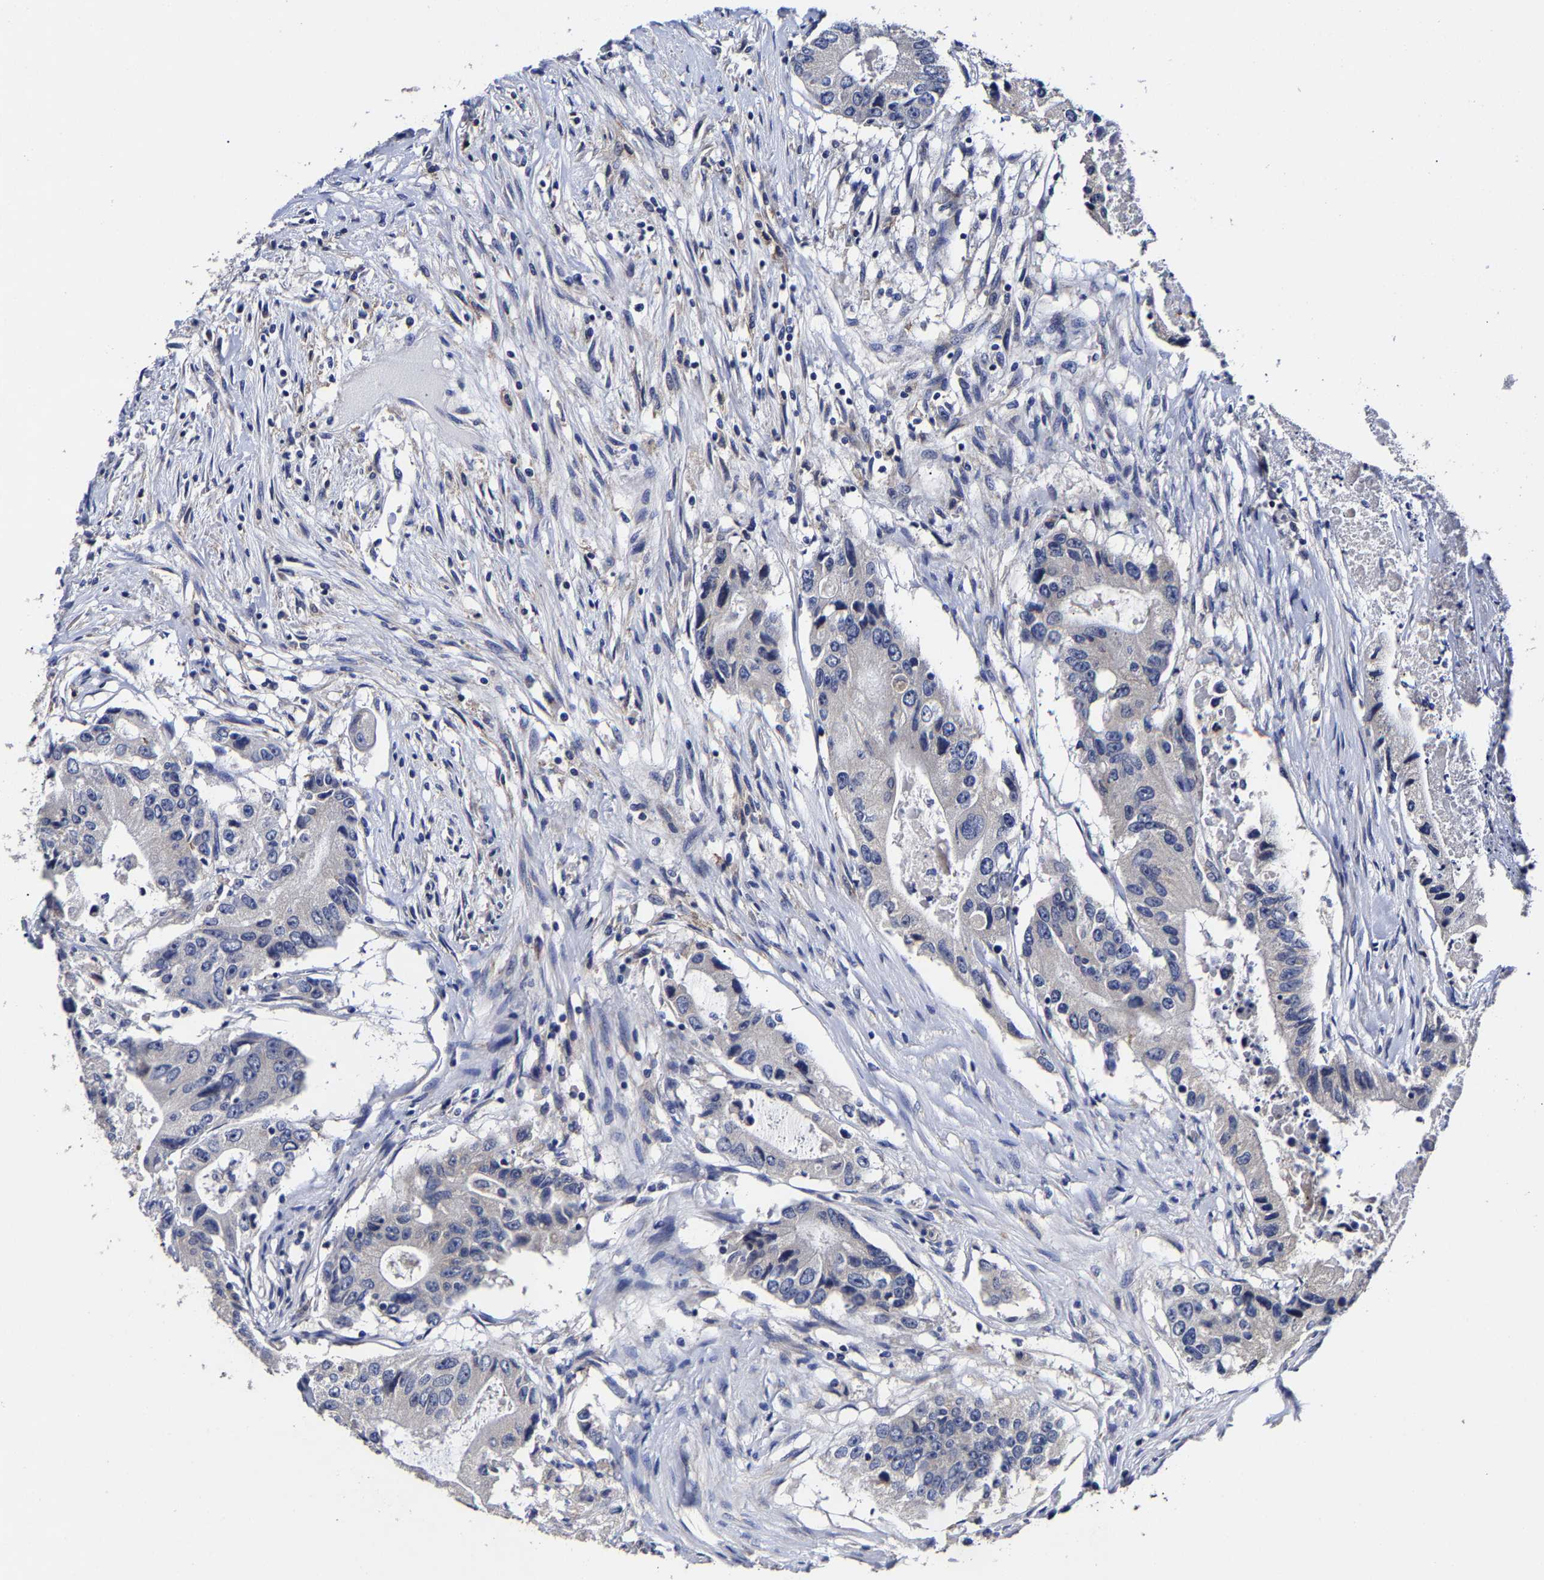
{"staining": {"intensity": "negative", "quantity": "none", "location": "none"}, "tissue": "colorectal cancer", "cell_type": "Tumor cells", "image_type": "cancer", "snomed": [{"axis": "morphology", "description": "Adenocarcinoma, NOS"}, {"axis": "topography", "description": "Colon"}], "caption": "Tumor cells show no significant staining in colorectal cancer (adenocarcinoma).", "gene": "AASS", "patient": {"sex": "female", "age": 77}}